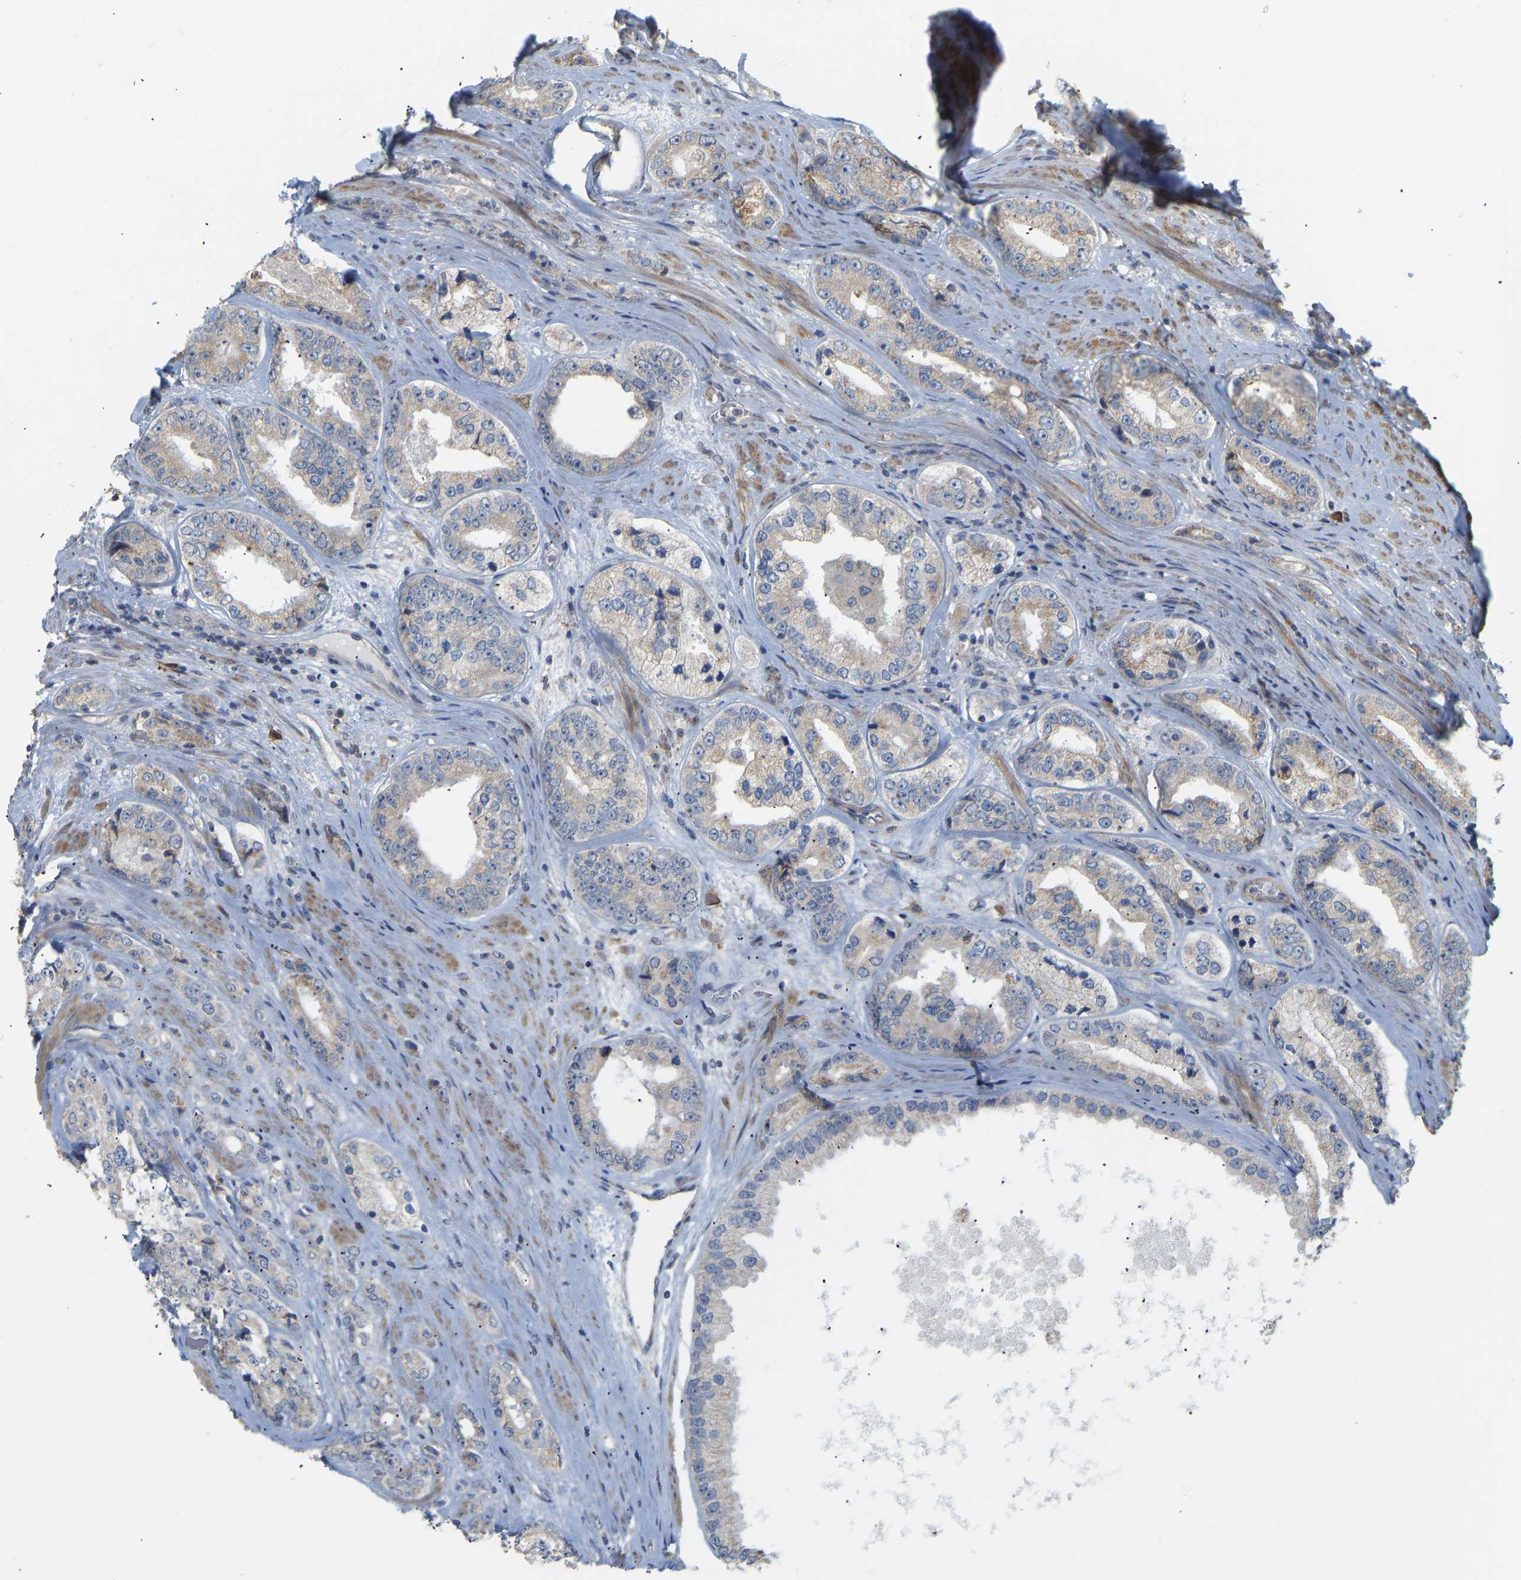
{"staining": {"intensity": "weak", "quantity": "<25%", "location": "cytoplasmic/membranous"}, "tissue": "prostate cancer", "cell_type": "Tumor cells", "image_type": "cancer", "snomed": [{"axis": "morphology", "description": "Adenocarcinoma, High grade"}, {"axis": "topography", "description": "Prostate"}], "caption": "Immunohistochemical staining of prostate cancer (high-grade adenocarcinoma) displays no significant positivity in tumor cells. (Brightfield microscopy of DAB (3,3'-diaminobenzidine) immunohistochemistry at high magnification).", "gene": "HACD2", "patient": {"sex": "male", "age": 61}}